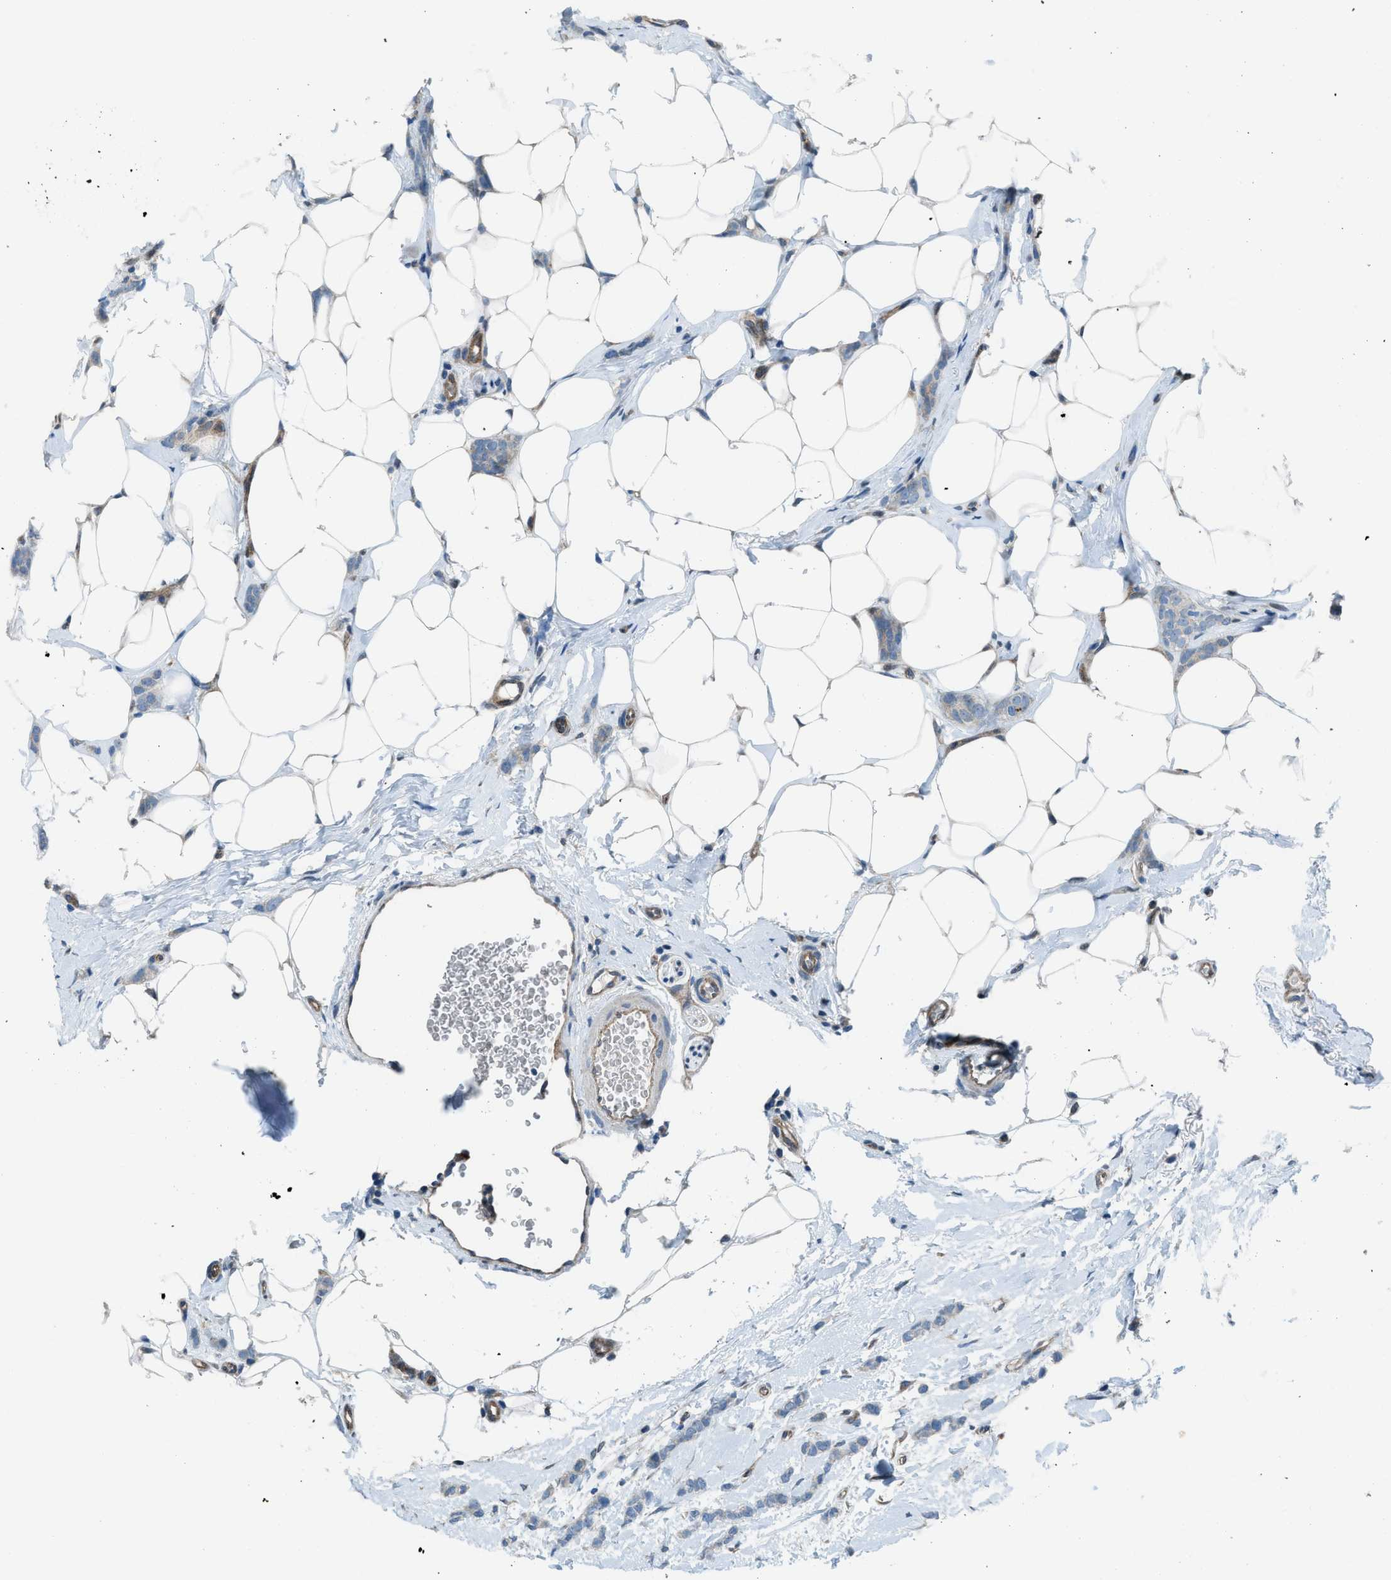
{"staining": {"intensity": "negative", "quantity": "none", "location": "none"}, "tissue": "breast cancer", "cell_type": "Tumor cells", "image_type": "cancer", "snomed": [{"axis": "morphology", "description": "Lobular carcinoma"}, {"axis": "topography", "description": "Skin"}, {"axis": "topography", "description": "Breast"}], "caption": "The micrograph shows no significant staining in tumor cells of breast cancer (lobular carcinoma).", "gene": "PRKN", "patient": {"sex": "female", "age": 46}}